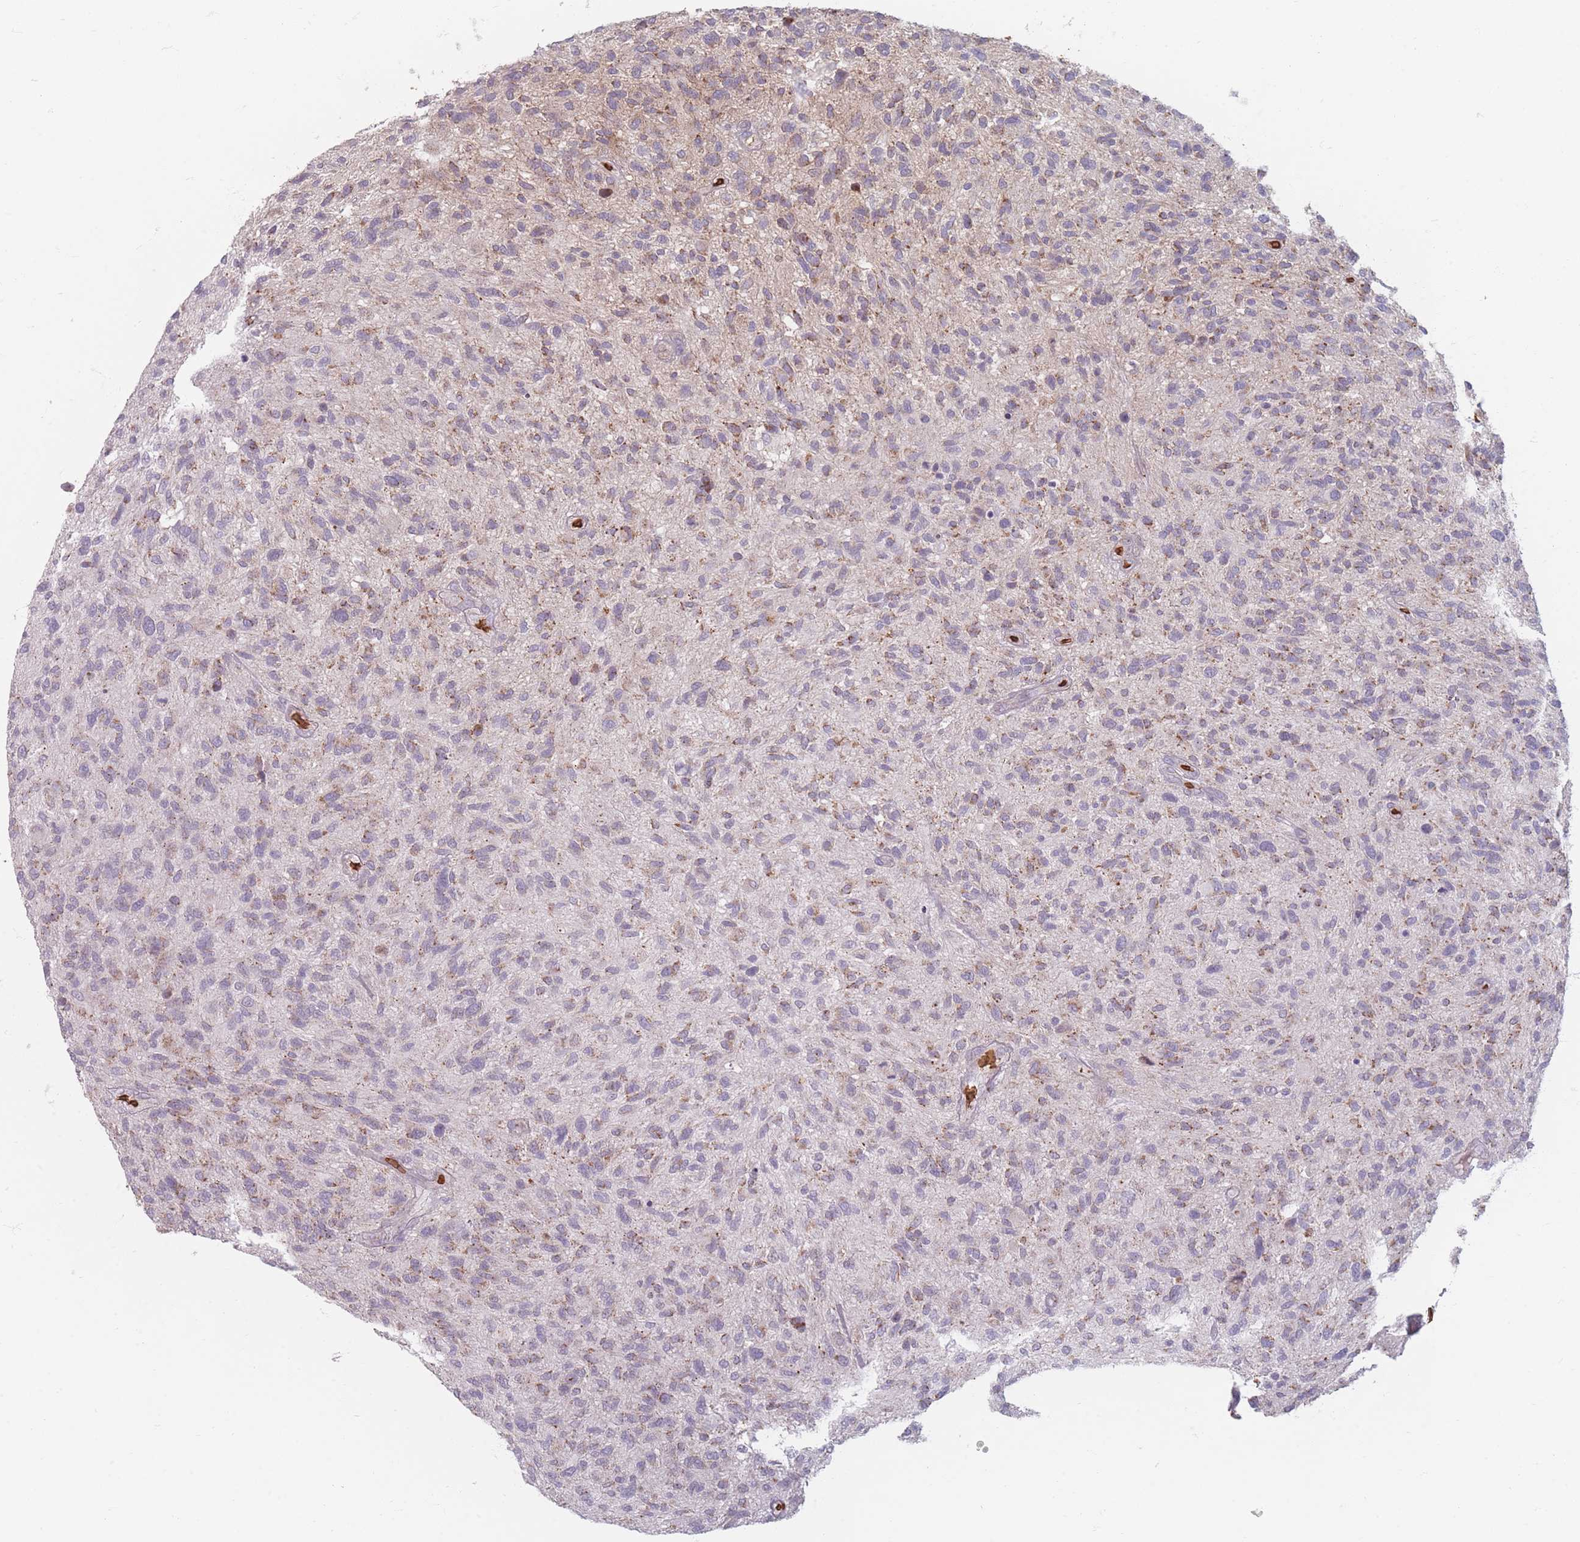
{"staining": {"intensity": "weak", "quantity": "<25%", "location": "cytoplasmic/membranous"}, "tissue": "glioma", "cell_type": "Tumor cells", "image_type": "cancer", "snomed": [{"axis": "morphology", "description": "Glioma, malignant, High grade"}, {"axis": "topography", "description": "Brain"}], "caption": "DAB immunohistochemical staining of glioma displays no significant staining in tumor cells. (DAB immunohistochemistry, high magnification).", "gene": "SLC2A6", "patient": {"sex": "male", "age": 47}}